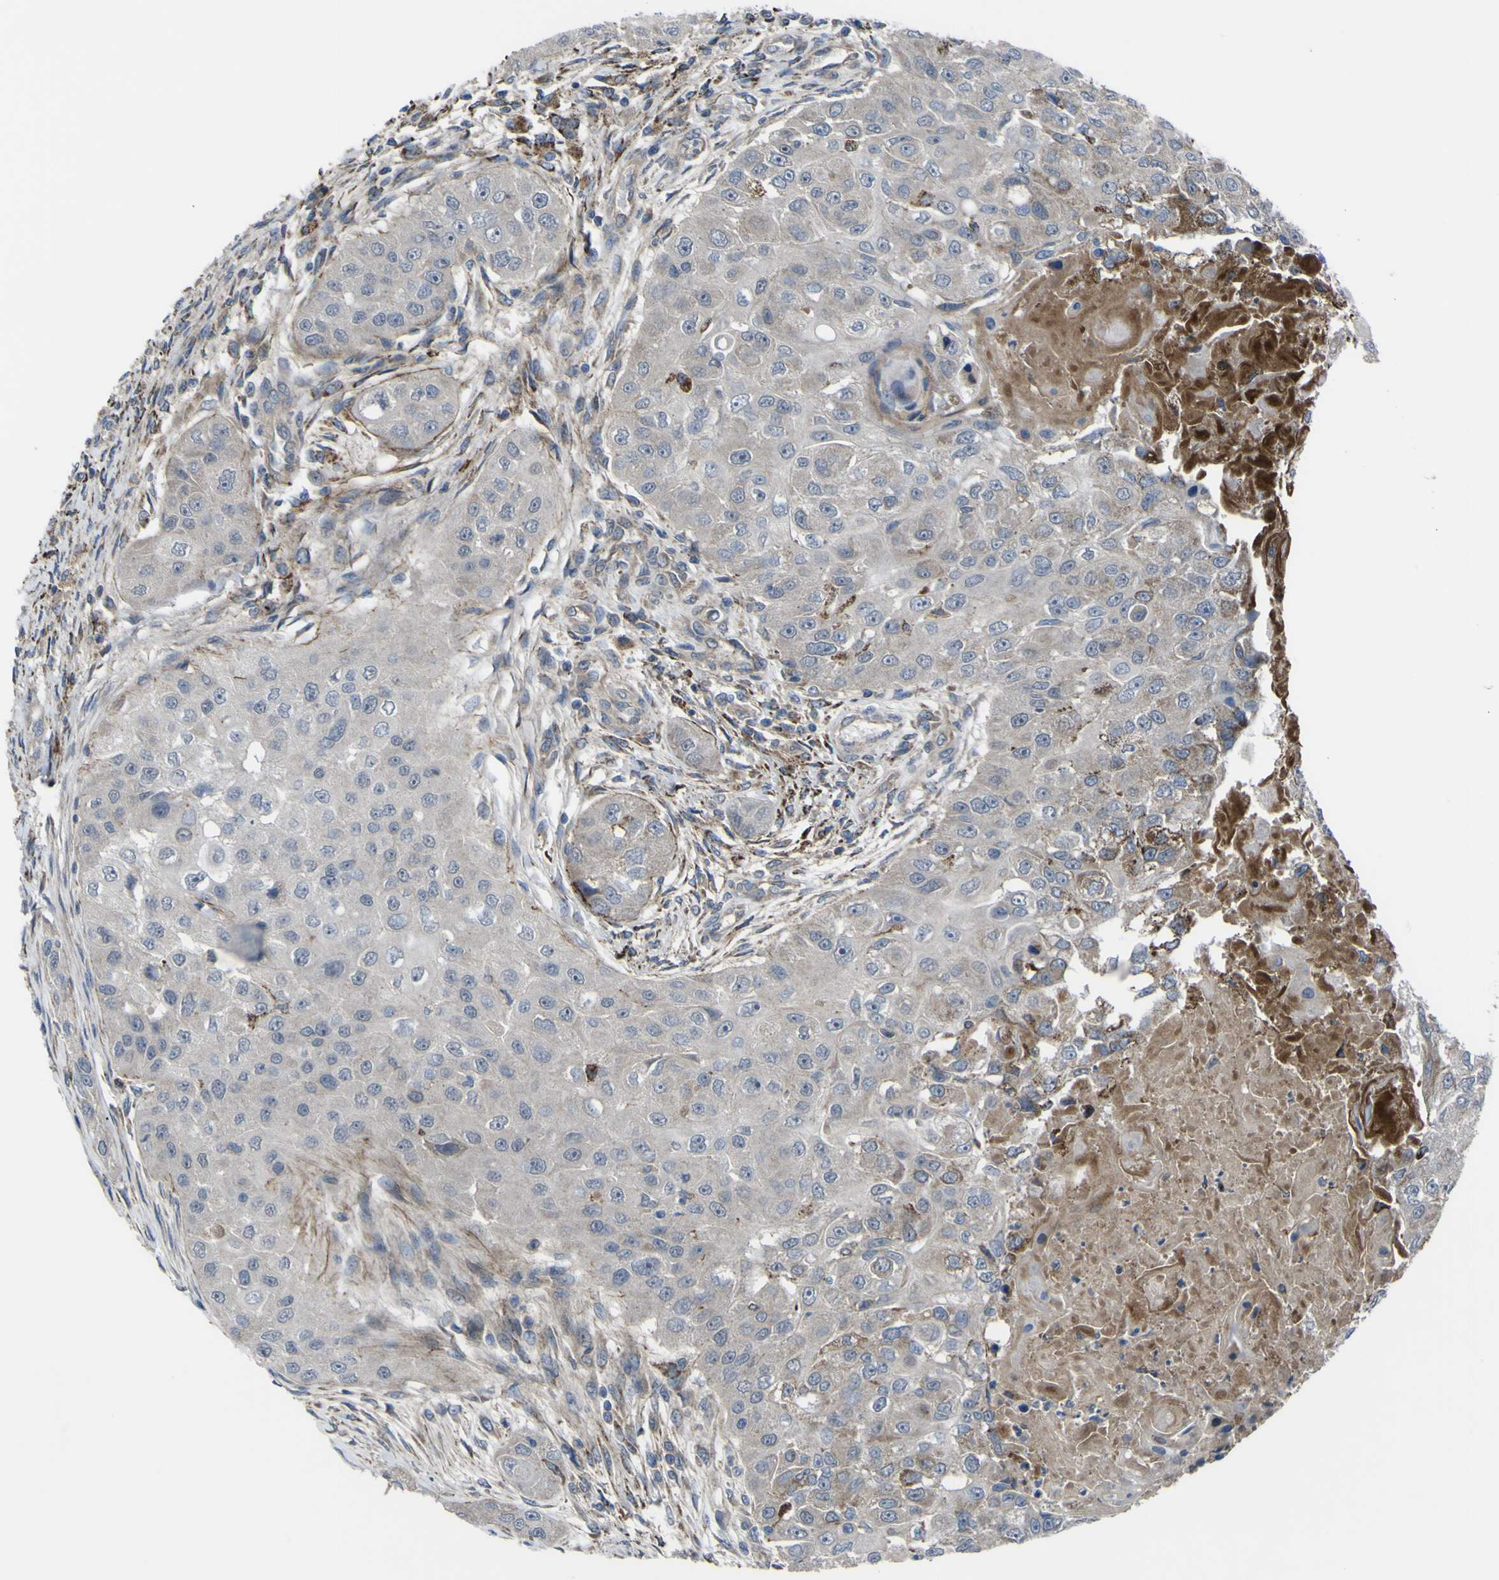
{"staining": {"intensity": "negative", "quantity": "none", "location": "none"}, "tissue": "head and neck cancer", "cell_type": "Tumor cells", "image_type": "cancer", "snomed": [{"axis": "morphology", "description": "Normal tissue, NOS"}, {"axis": "morphology", "description": "Squamous cell carcinoma, NOS"}, {"axis": "topography", "description": "Skeletal muscle"}, {"axis": "topography", "description": "Head-Neck"}], "caption": "Immunohistochemical staining of human head and neck cancer reveals no significant positivity in tumor cells.", "gene": "GPLD1", "patient": {"sex": "male", "age": 51}}